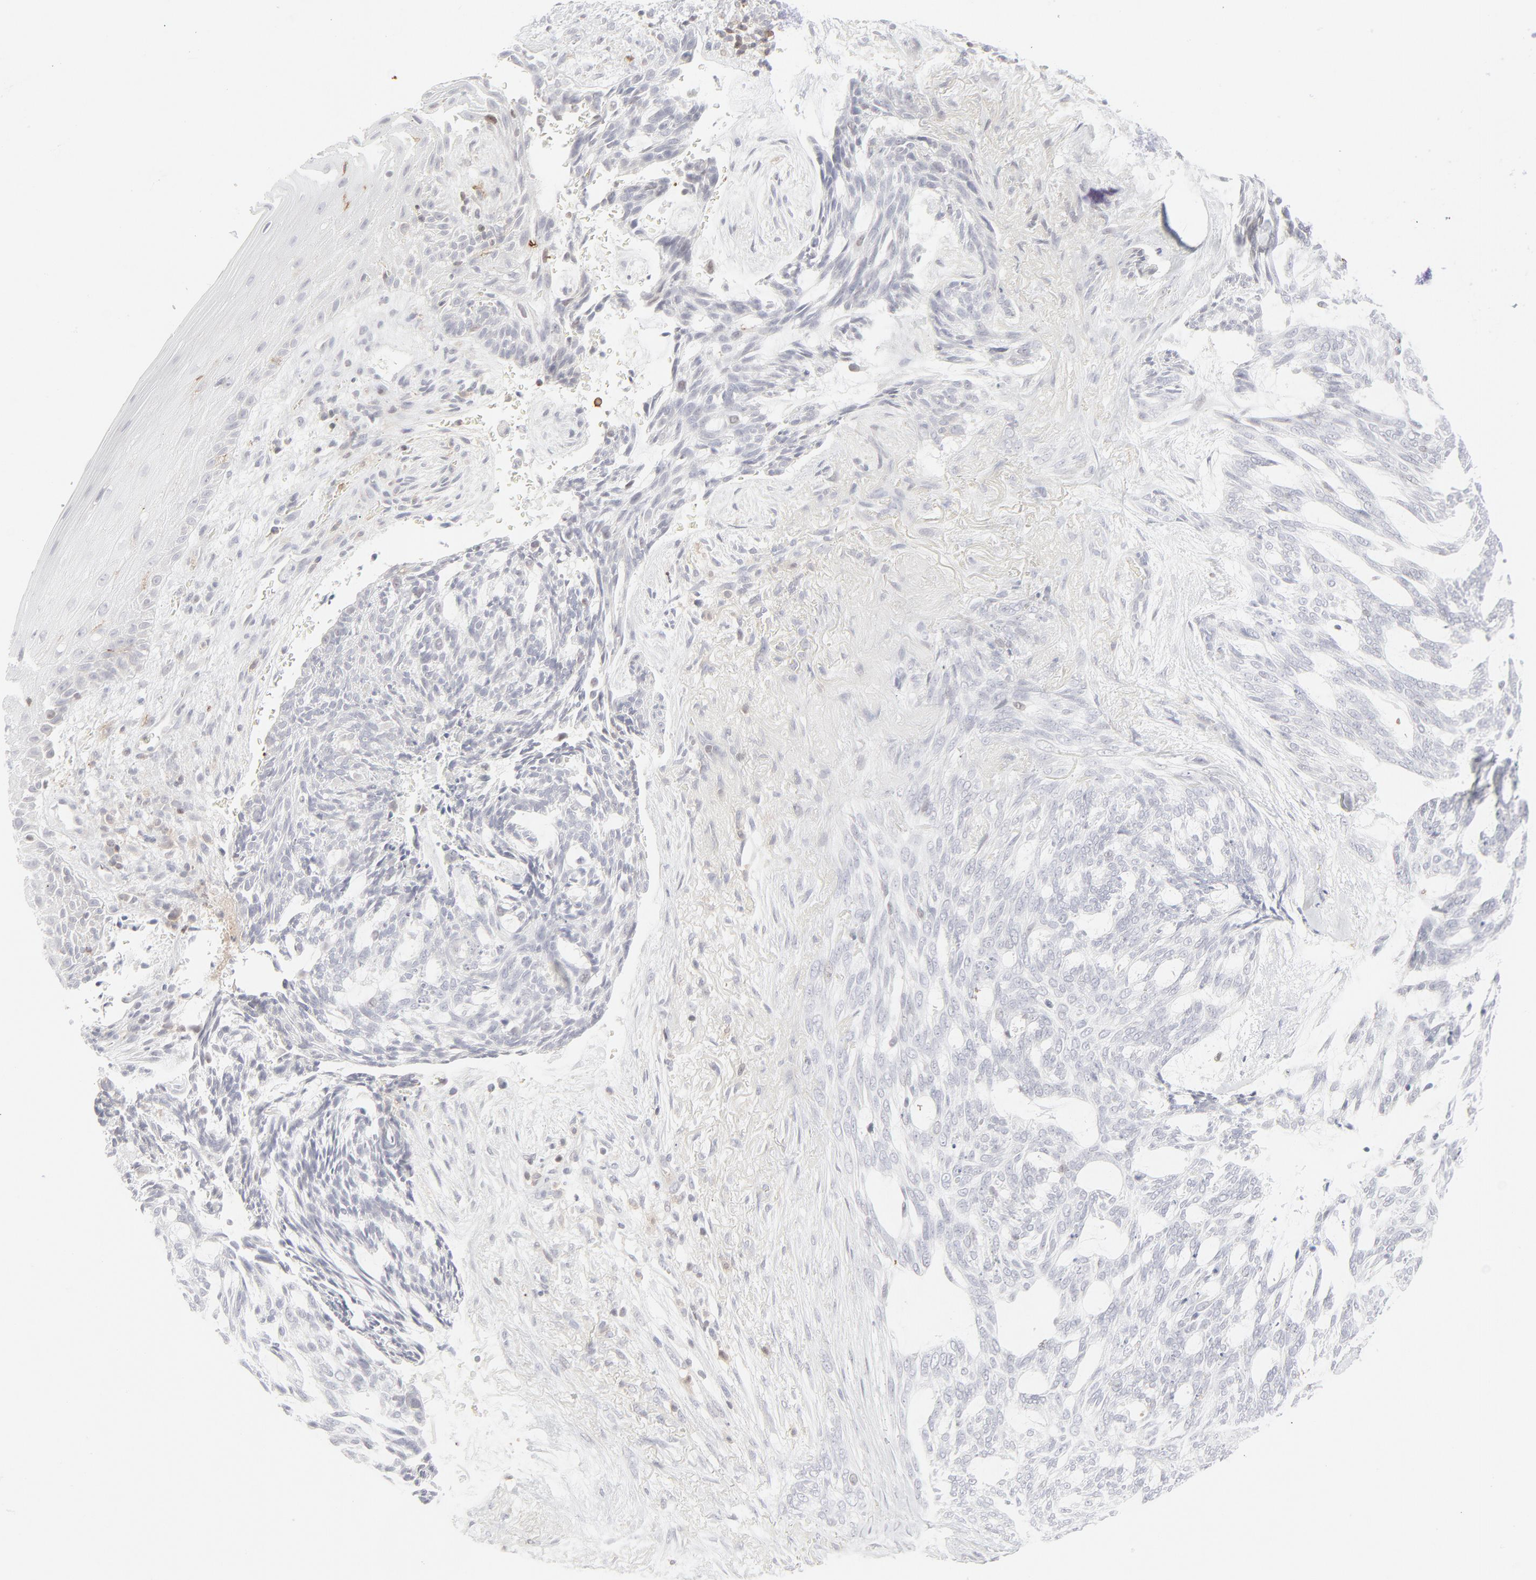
{"staining": {"intensity": "negative", "quantity": "none", "location": "none"}, "tissue": "skin cancer", "cell_type": "Tumor cells", "image_type": "cancer", "snomed": [{"axis": "morphology", "description": "Normal tissue, NOS"}, {"axis": "morphology", "description": "Basal cell carcinoma"}, {"axis": "topography", "description": "Skin"}], "caption": "IHC image of neoplastic tissue: human skin basal cell carcinoma stained with DAB reveals no significant protein positivity in tumor cells.", "gene": "PRKCB", "patient": {"sex": "female", "age": 71}}